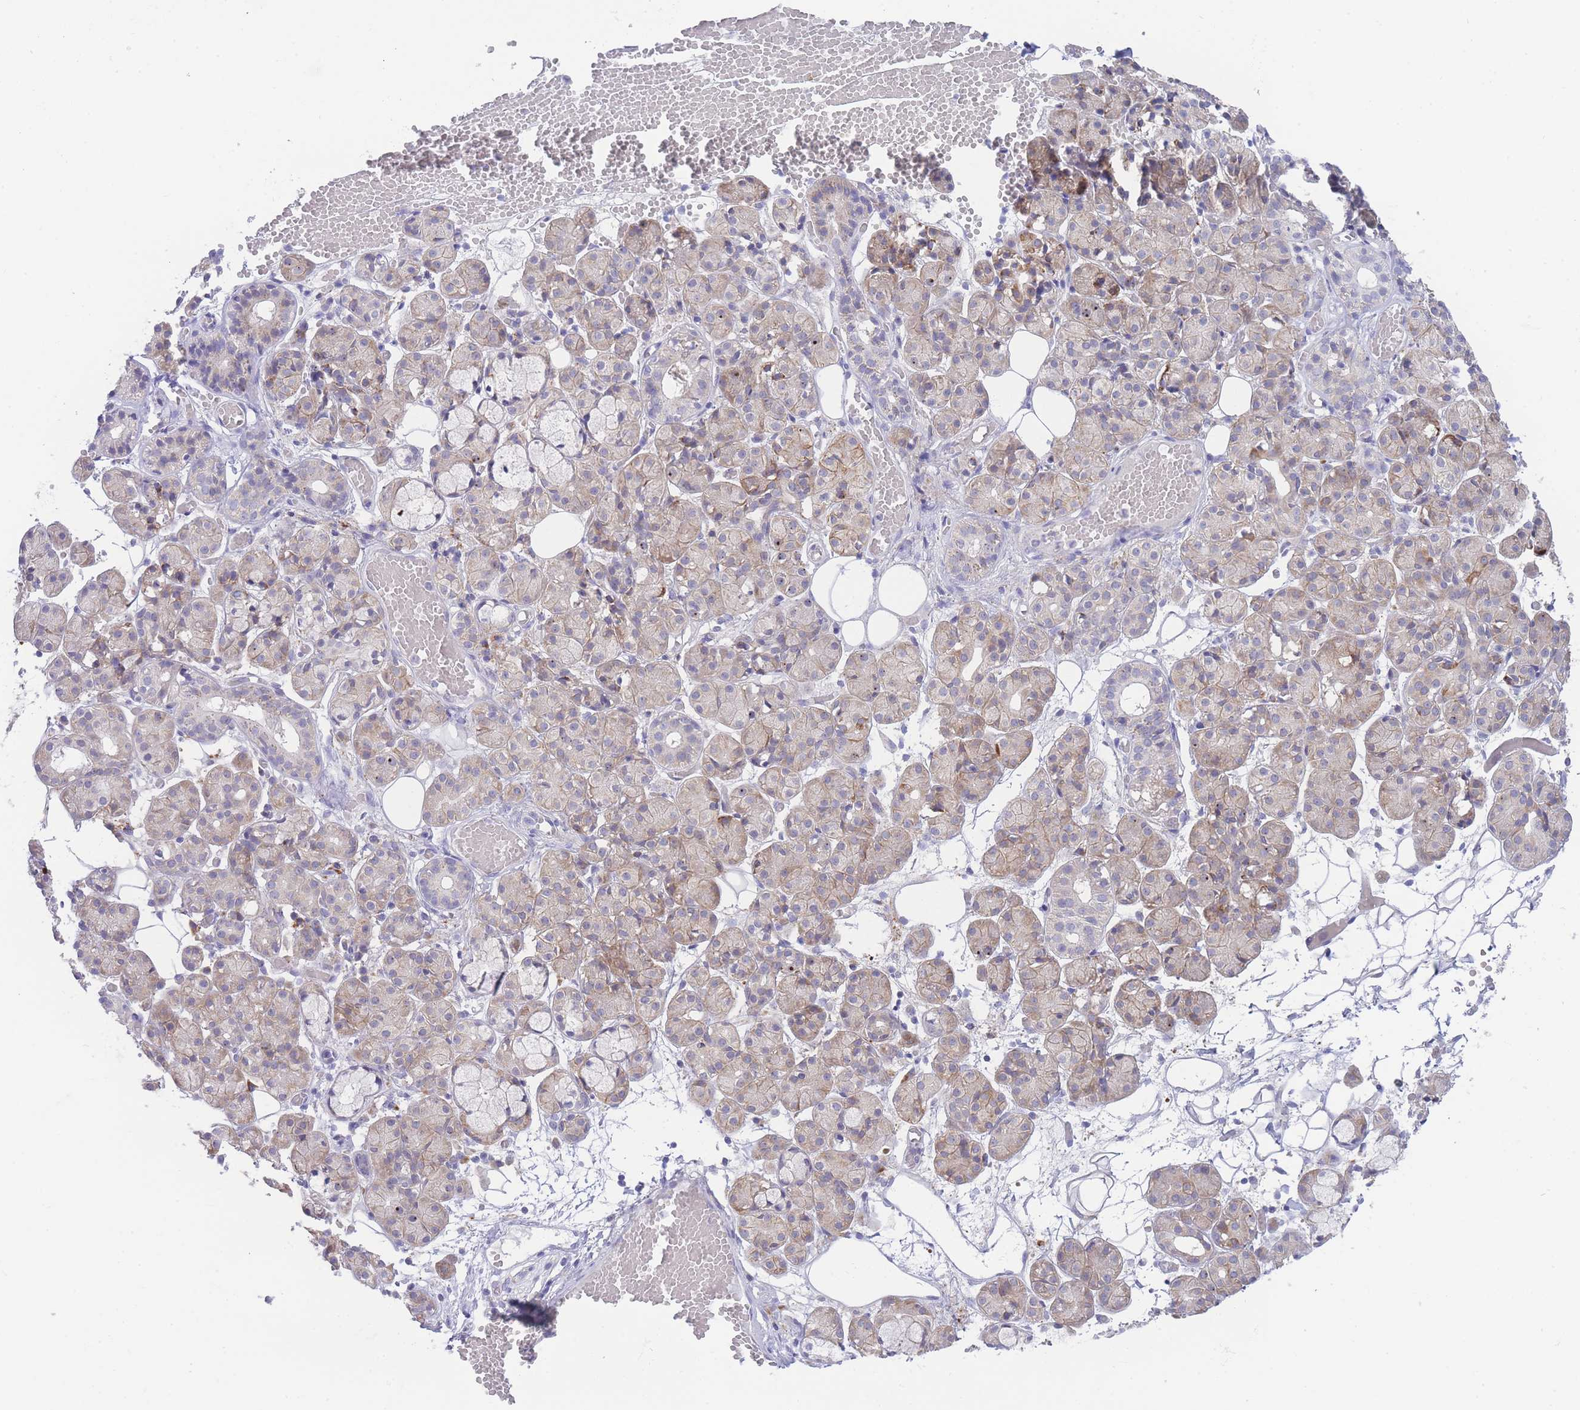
{"staining": {"intensity": "weak", "quantity": "25%-75%", "location": "cytoplasmic/membranous"}, "tissue": "salivary gland", "cell_type": "Glandular cells", "image_type": "normal", "snomed": [{"axis": "morphology", "description": "Normal tissue, NOS"}, {"axis": "topography", "description": "Salivary gland"}], "caption": "Human salivary gland stained with a brown dye displays weak cytoplasmic/membranous positive positivity in approximately 25%-75% of glandular cells.", "gene": "ZNF510", "patient": {"sex": "male", "age": 63}}